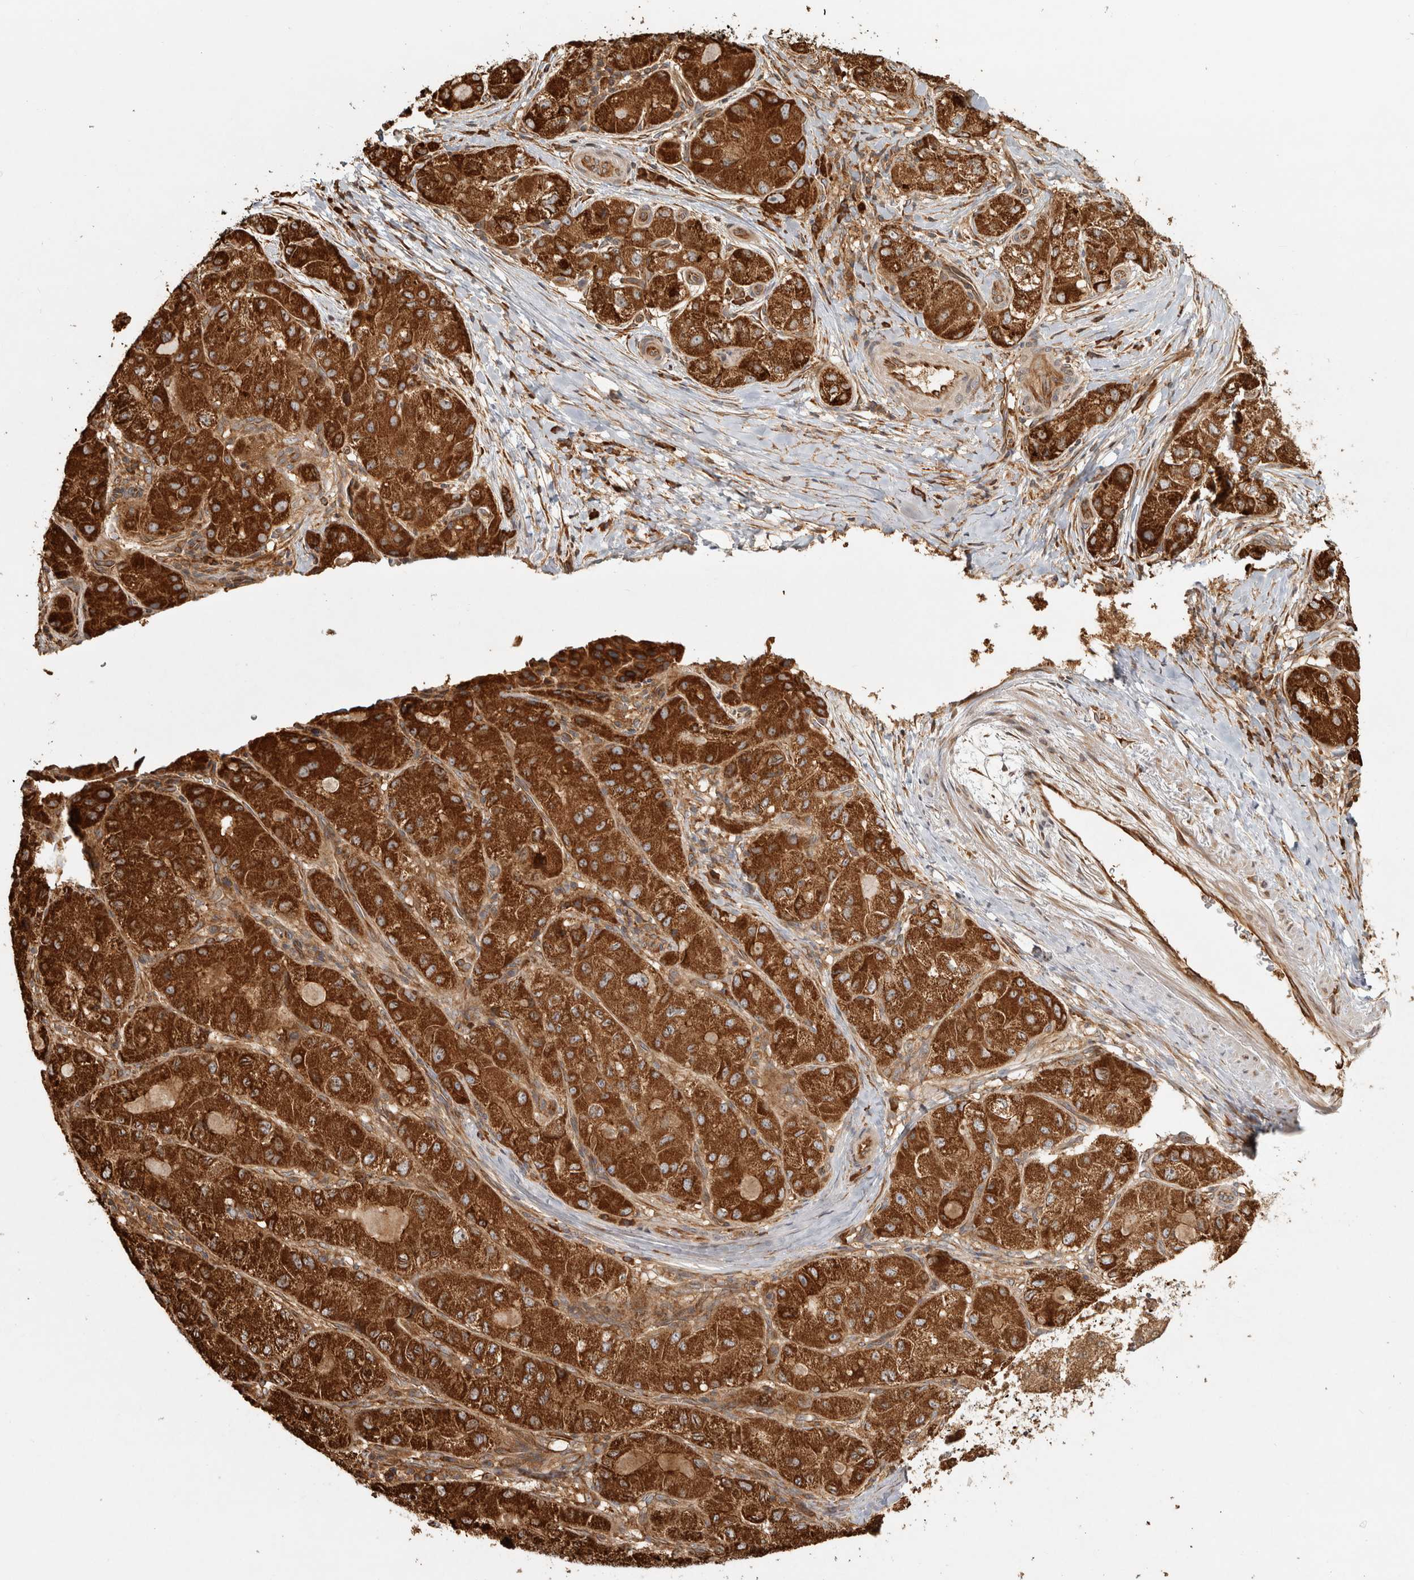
{"staining": {"intensity": "strong", "quantity": ">75%", "location": "cytoplasmic/membranous"}, "tissue": "liver cancer", "cell_type": "Tumor cells", "image_type": "cancer", "snomed": [{"axis": "morphology", "description": "Carcinoma, Hepatocellular, NOS"}, {"axis": "topography", "description": "Liver"}], "caption": "Liver cancer (hepatocellular carcinoma) was stained to show a protein in brown. There is high levels of strong cytoplasmic/membranous positivity in about >75% of tumor cells. (DAB = brown stain, brightfield microscopy at high magnification).", "gene": "CAMSAP2", "patient": {"sex": "male", "age": 80}}